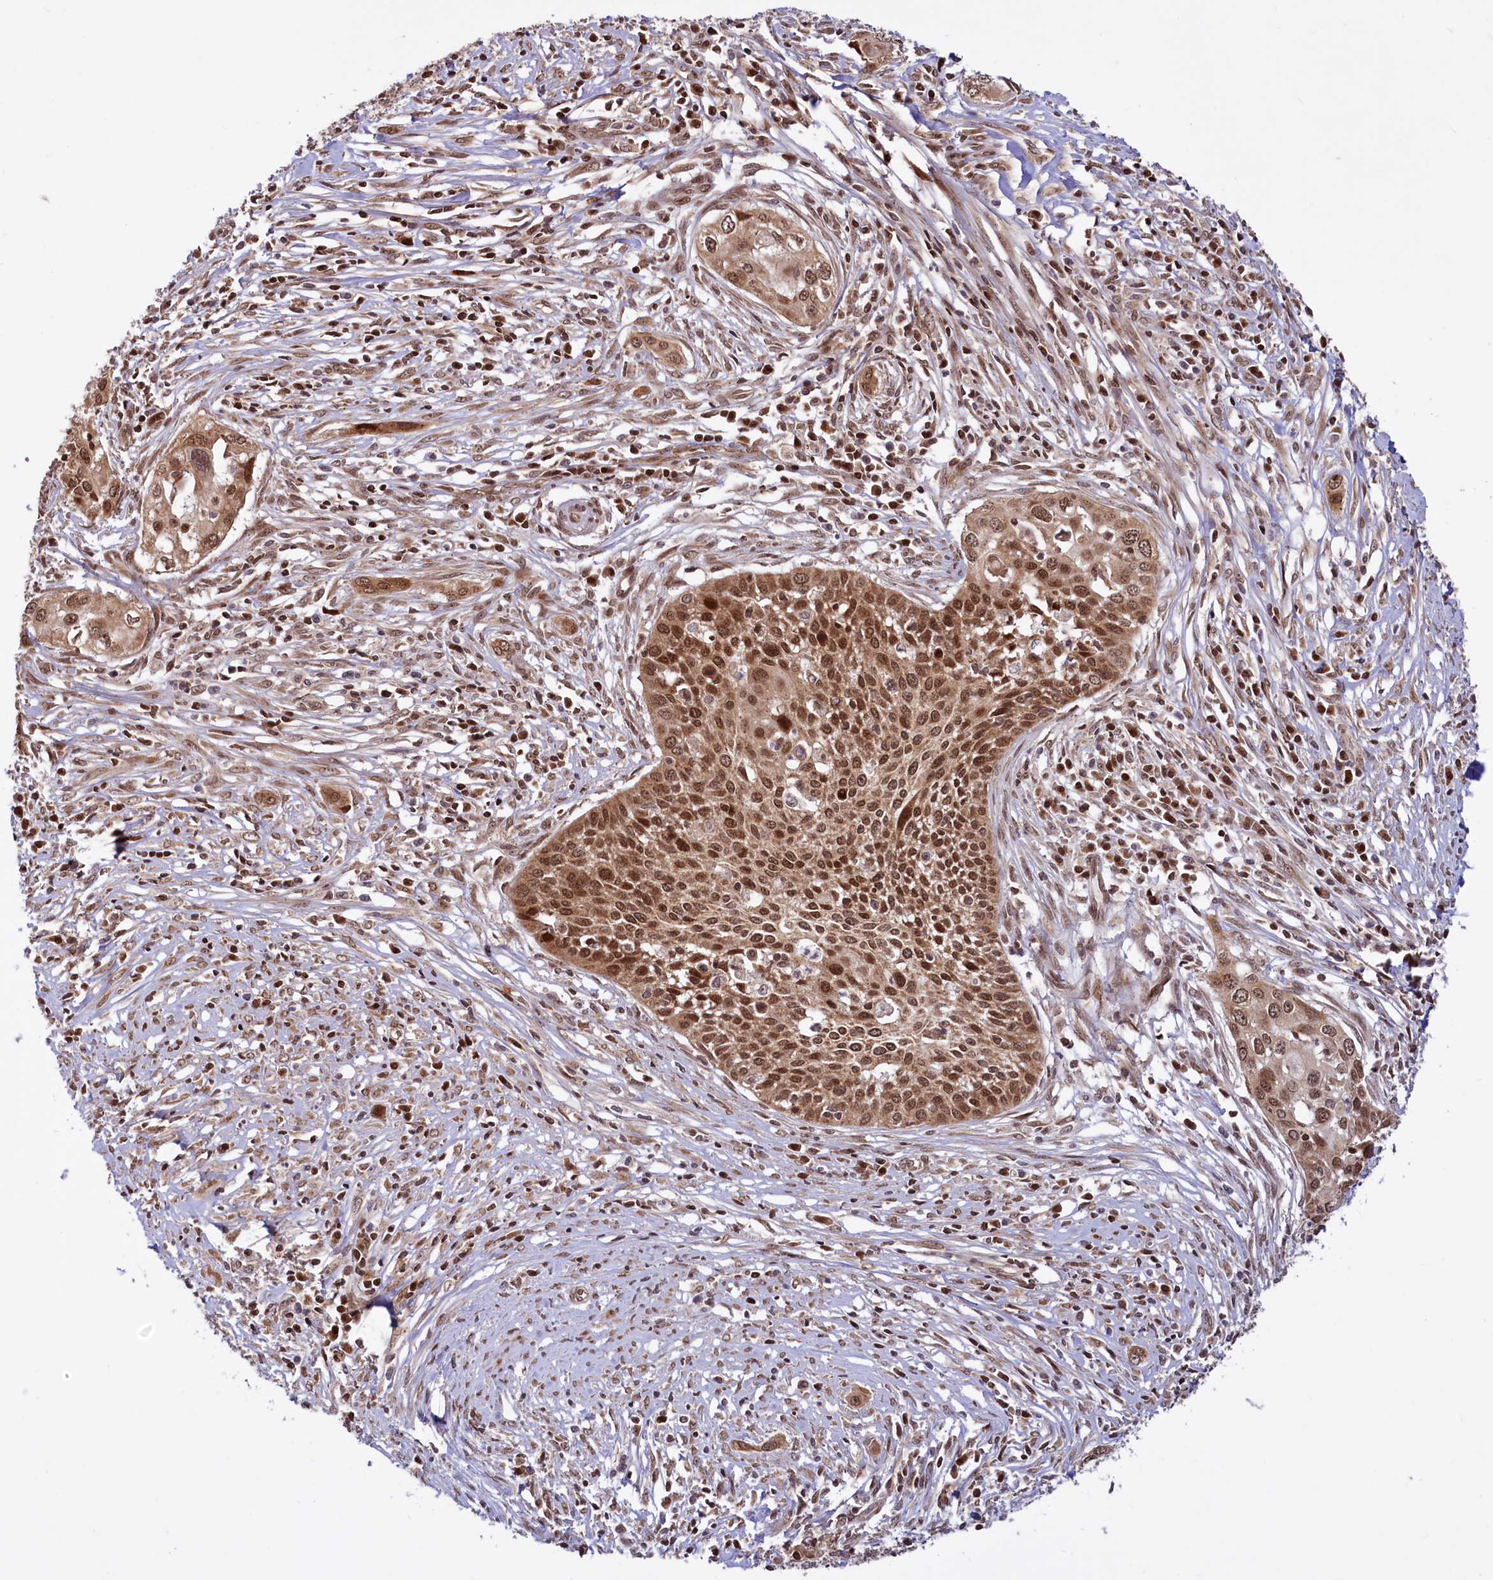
{"staining": {"intensity": "moderate", "quantity": ">75%", "location": "cytoplasmic/membranous,nuclear"}, "tissue": "cervical cancer", "cell_type": "Tumor cells", "image_type": "cancer", "snomed": [{"axis": "morphology", "description": "Squamous cell carcinoma, NOS"}, {"axis": "topography", "description": "Cervix"}], "caption": "Immunohistochemistry (IHC) (DAB) staining of human squamous cell carcinoma (cervical) shows moderate cytoplasmic/membranous and nuclear protein expression in approximately >75% of tumor cells. (Brightfield microscopy of DAB IHC at high magnification).", "gene": "PHC3", "patient": {"sex": "female", "age": 34}}